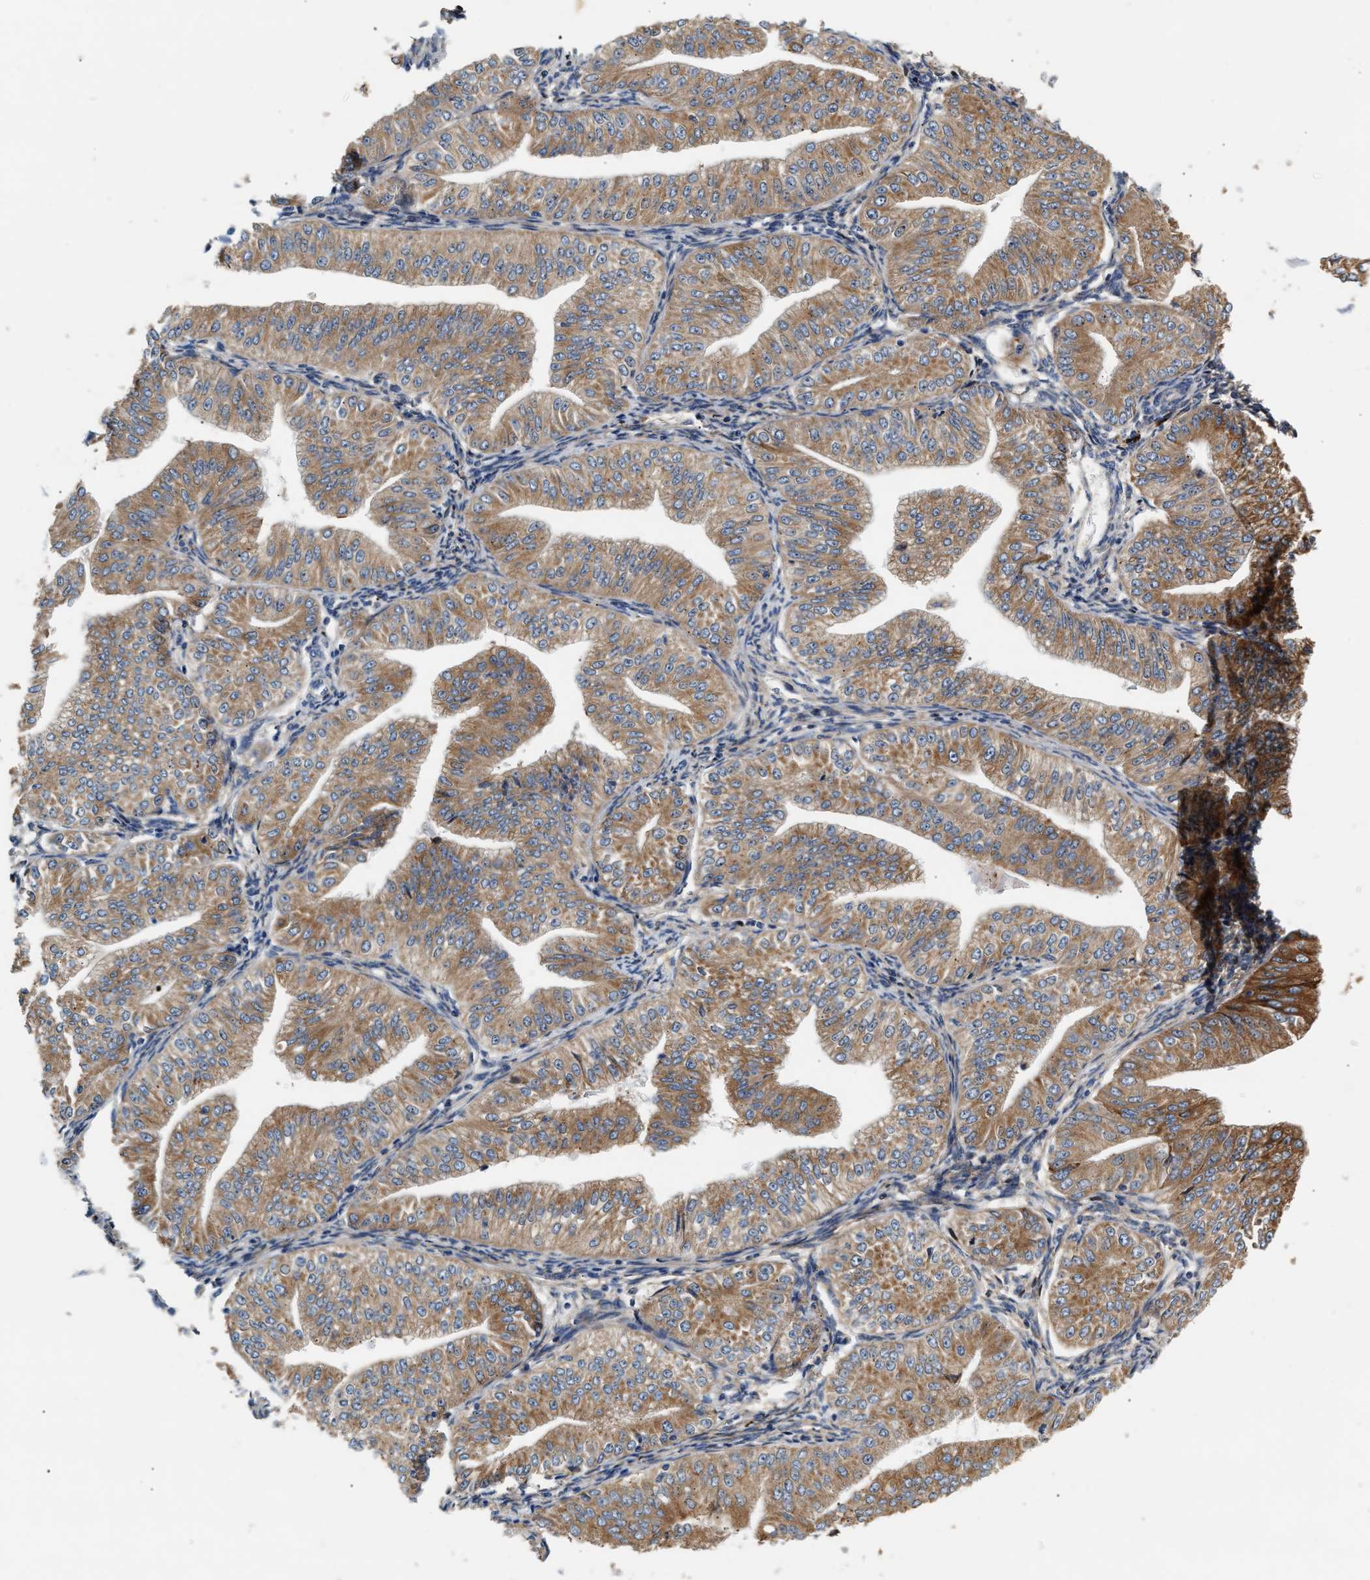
{"staining": {"intensity": "moderate", "quantity": ">75%", "location": "cytoplasmic/membranous"}, "tissue": "endometrial cancer", "cell_type": "Tumor cells", "image_type": "cancer", "snomed": [{"axis": "morphology", "description": "Normal tissue, NOS"}, {"axis": "morphology", "description": "Adenocarcinoma, NOS"}, {"axis": "topography", "description": "Endometrium"}], "caption": "This is an image of IHC staining of endometrial cancer (adenocarcinoma), which shows moderate expression in the cytoplasmic/membranous of tumor cells.", "gene": "IFT74", "patient": {"sex": "female", "age": 53}}